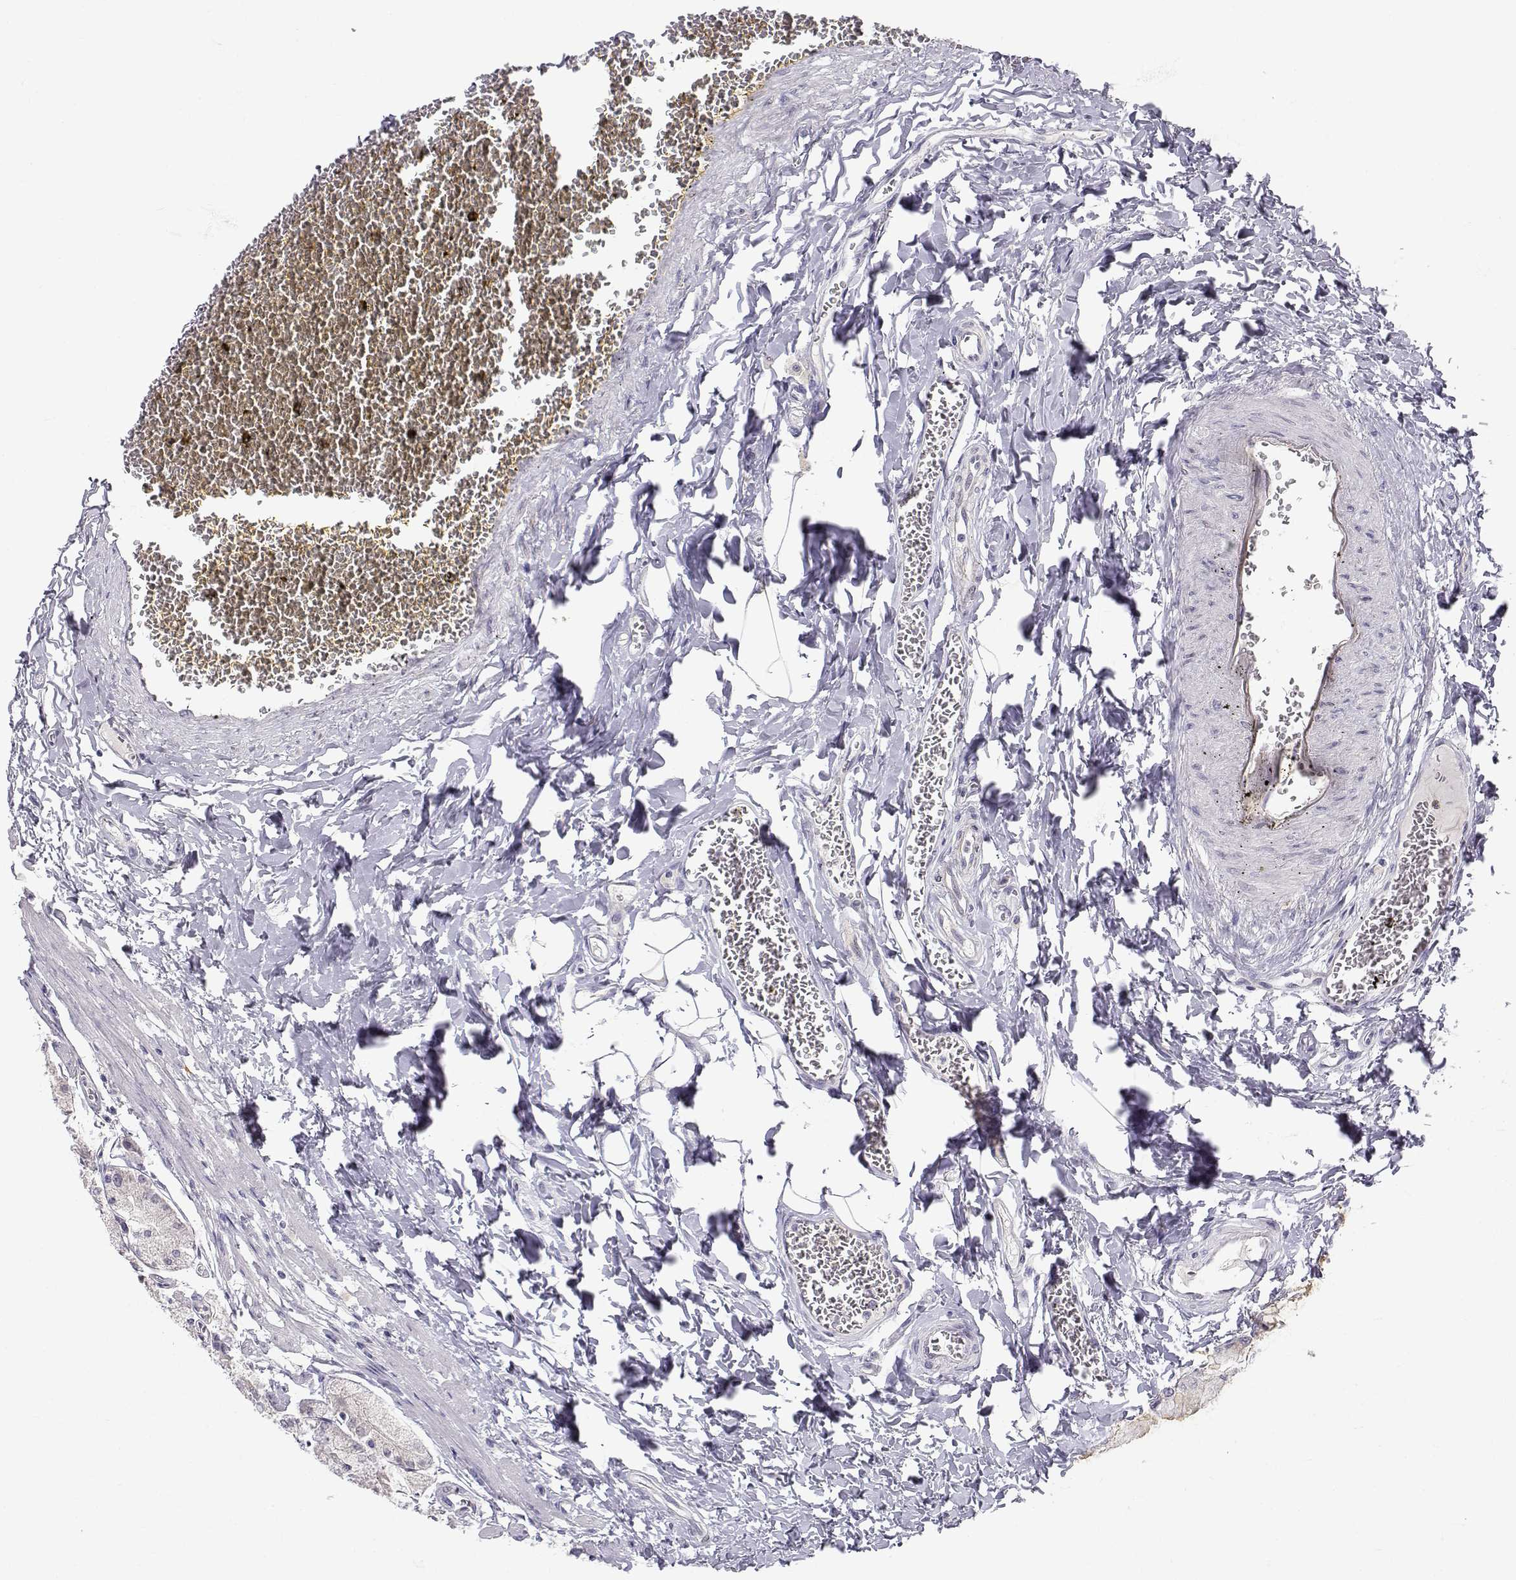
{"staining": {"intensity": "negative", "quantity": "none", "location": "none"}, "tissue": "stomach", "cell_type": "Glandular cells", "image_type": "normal", "snomed": [{"axis": "morphology", "description": "Normal tissue, NOS"}, {"axis": "topography", "description": "Stomach, upper"}], "caption": "Immunohistochemical staining of unremarkable human stomach shows no significant staining in glandular cells.", "gene": "SLC6A3", "patient": {"sex": "male", "age": 60}}